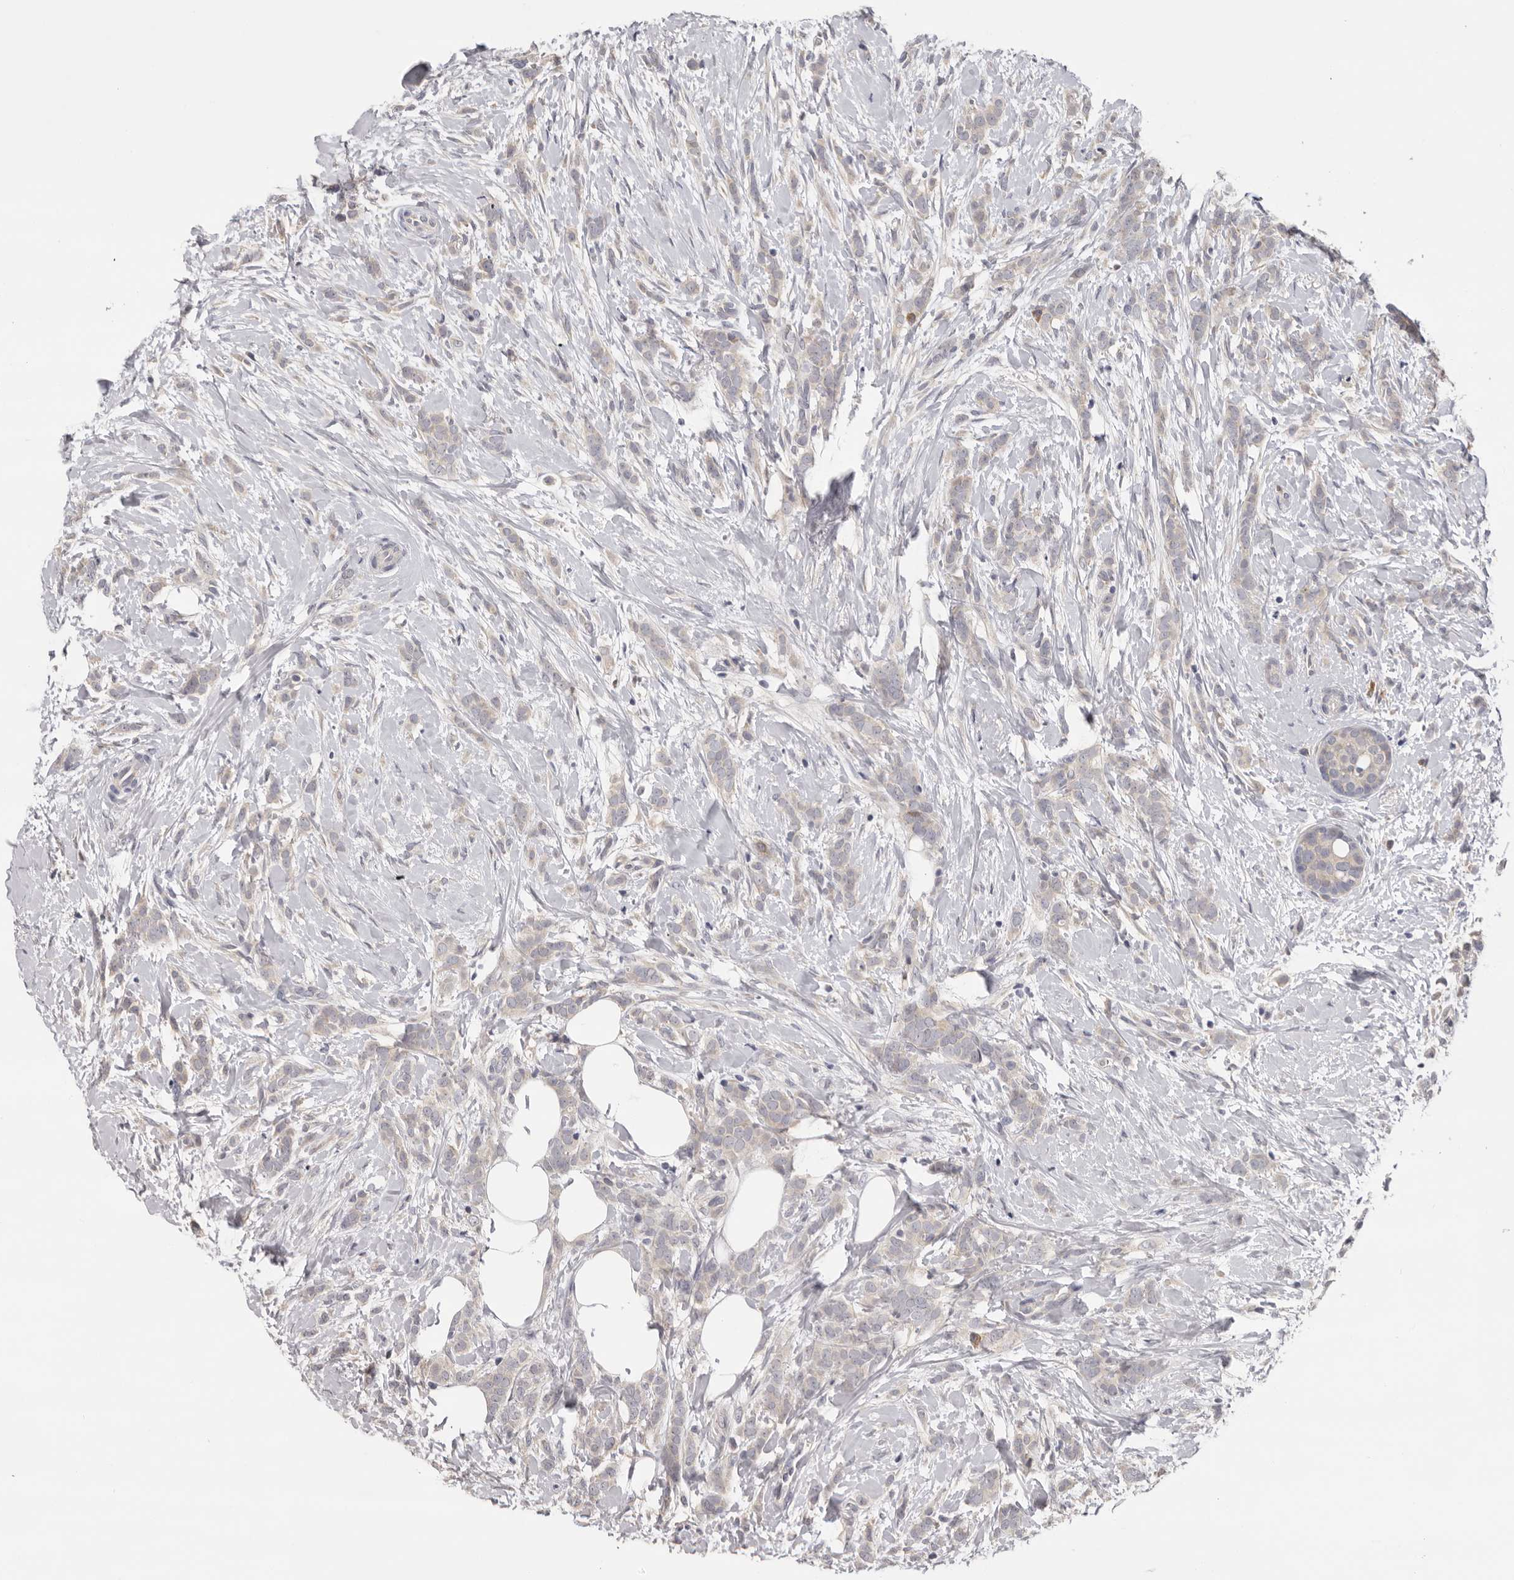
{"staining": {"intensity": "negative", "quantity": "none", "location": "none"}, "tissue": "breast cancer", "cell_type": "Tumor cells", "image_type": "cancer", "snomed": [{"axis": "morphology", "description": "Lobular carcinoma, in situ"}, {"axis": "morphology", "description": "Lobular carcinoma"}, {"axis": "topography", "description": "Breast"}], "caption": "Immunohistochemistry (IHC) histopathology image of neoplastic tissue: breast cancer (lobular carcinoma in situ) stained with DAB (3,3'-diaminobenzidine) demonstrates no significant protein staining in tumor cells. (DAB (3,3'-diaminobenzidine) immunohistochemistry visualized using brightfield microscopy, high magnification).", "gene": "KIF2B", "patient": {"sex": "female", "age": 41}}